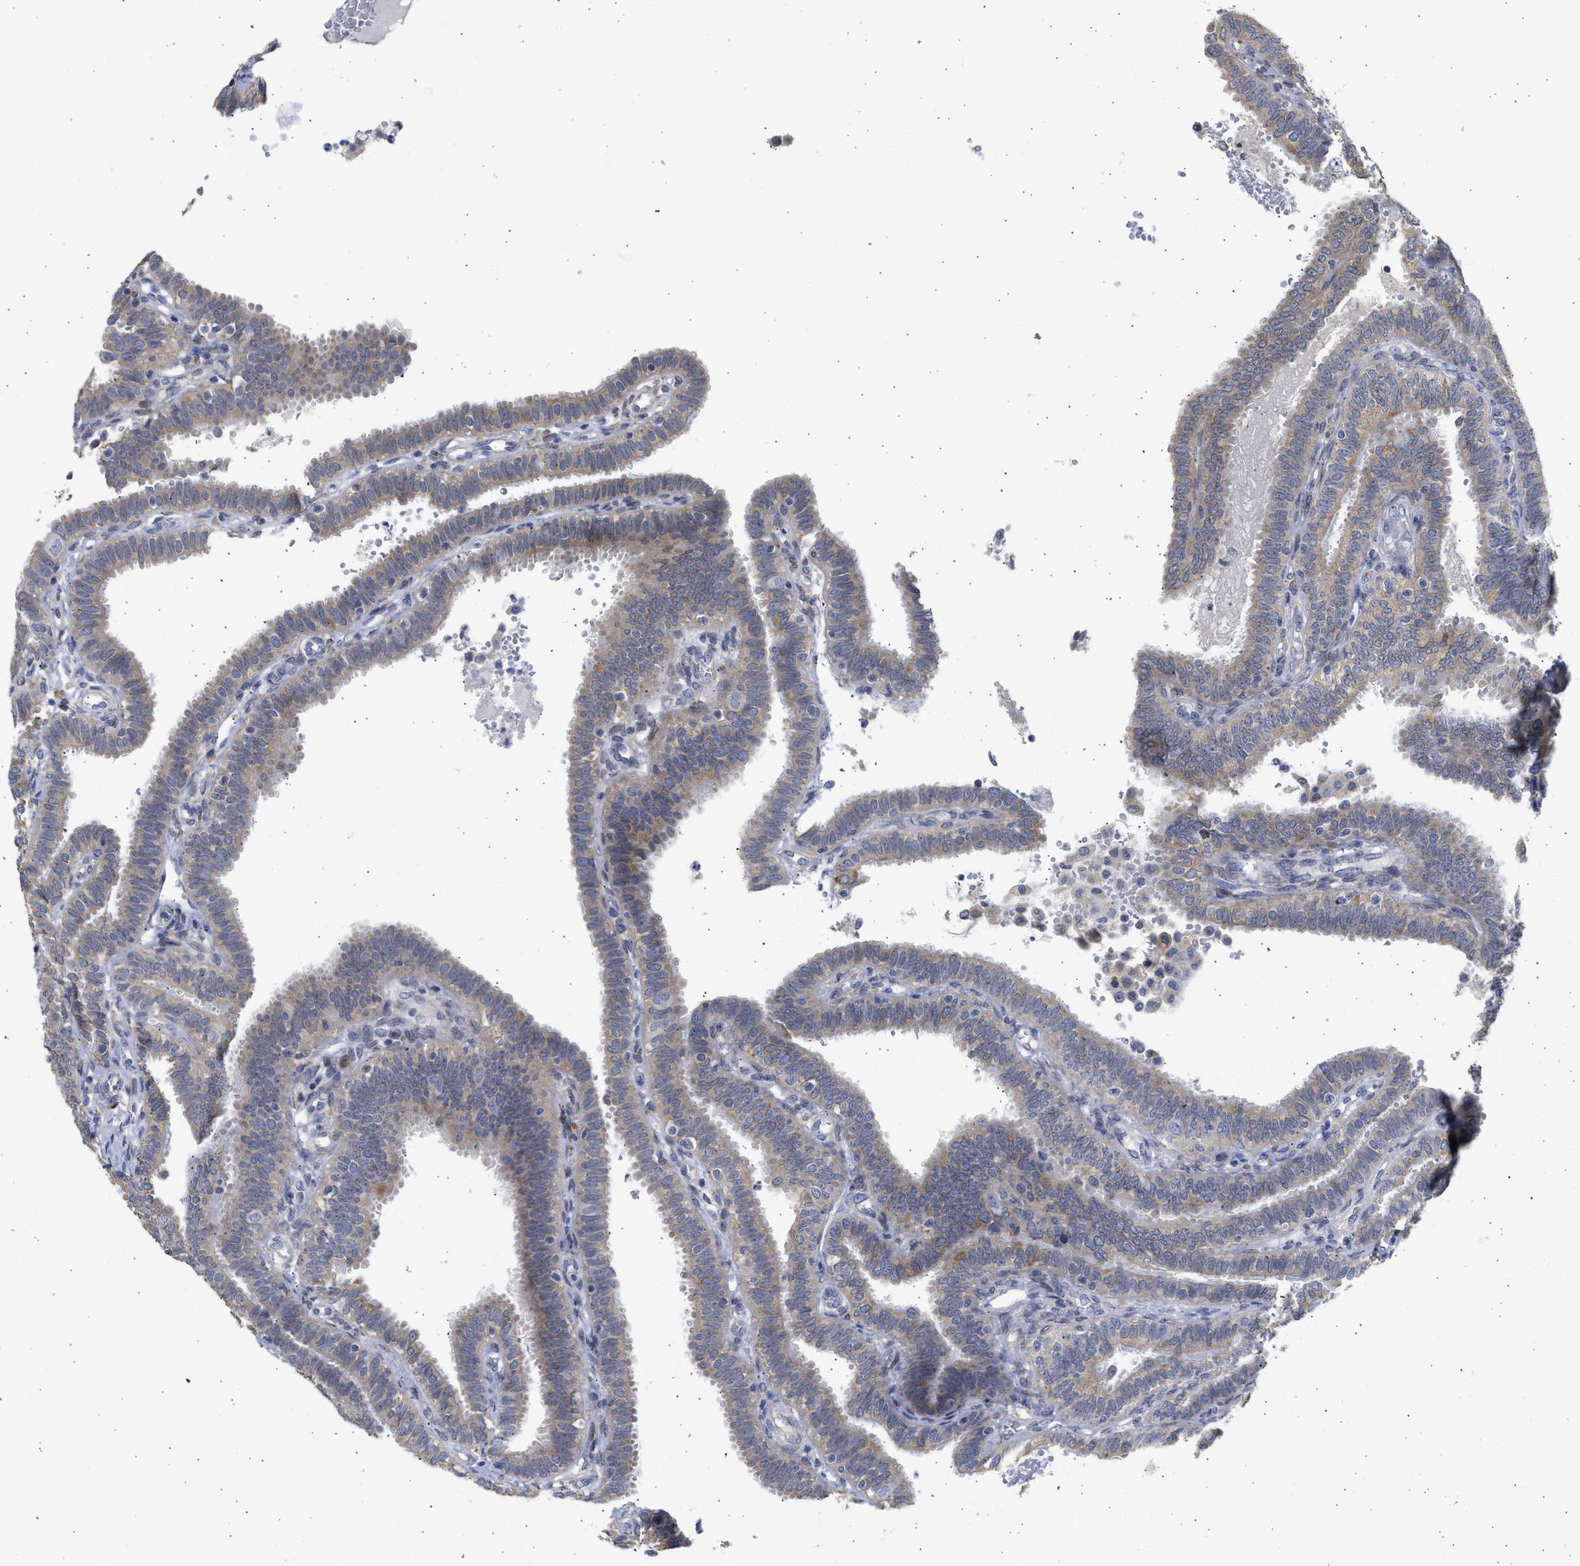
{"staining": {"intensity": "weak", "quantity": ">75%", "location": "cytoplasmic/membranous"}, "tissue": "fallopian tube", "cell_type": "Glandular cells", "image_type": "normal", "snomed": [{"axis": "morphology", "description": "Normal tissue, NOS"}, {"axis": "topography", "description": "Fallopian tube"}, {"axis": "topography", "description": "Placenta"}], "caption": "Brown immunohistochemical staining in normal fallopian tube shows weak cytoplasmic/membranous positivity in approximately >75% of glandular cells. (DAB = brown stain, brightfield microscopy at high magnification).", "gene": "TMED1", "patient": {"sex": "female", "age": 34}}